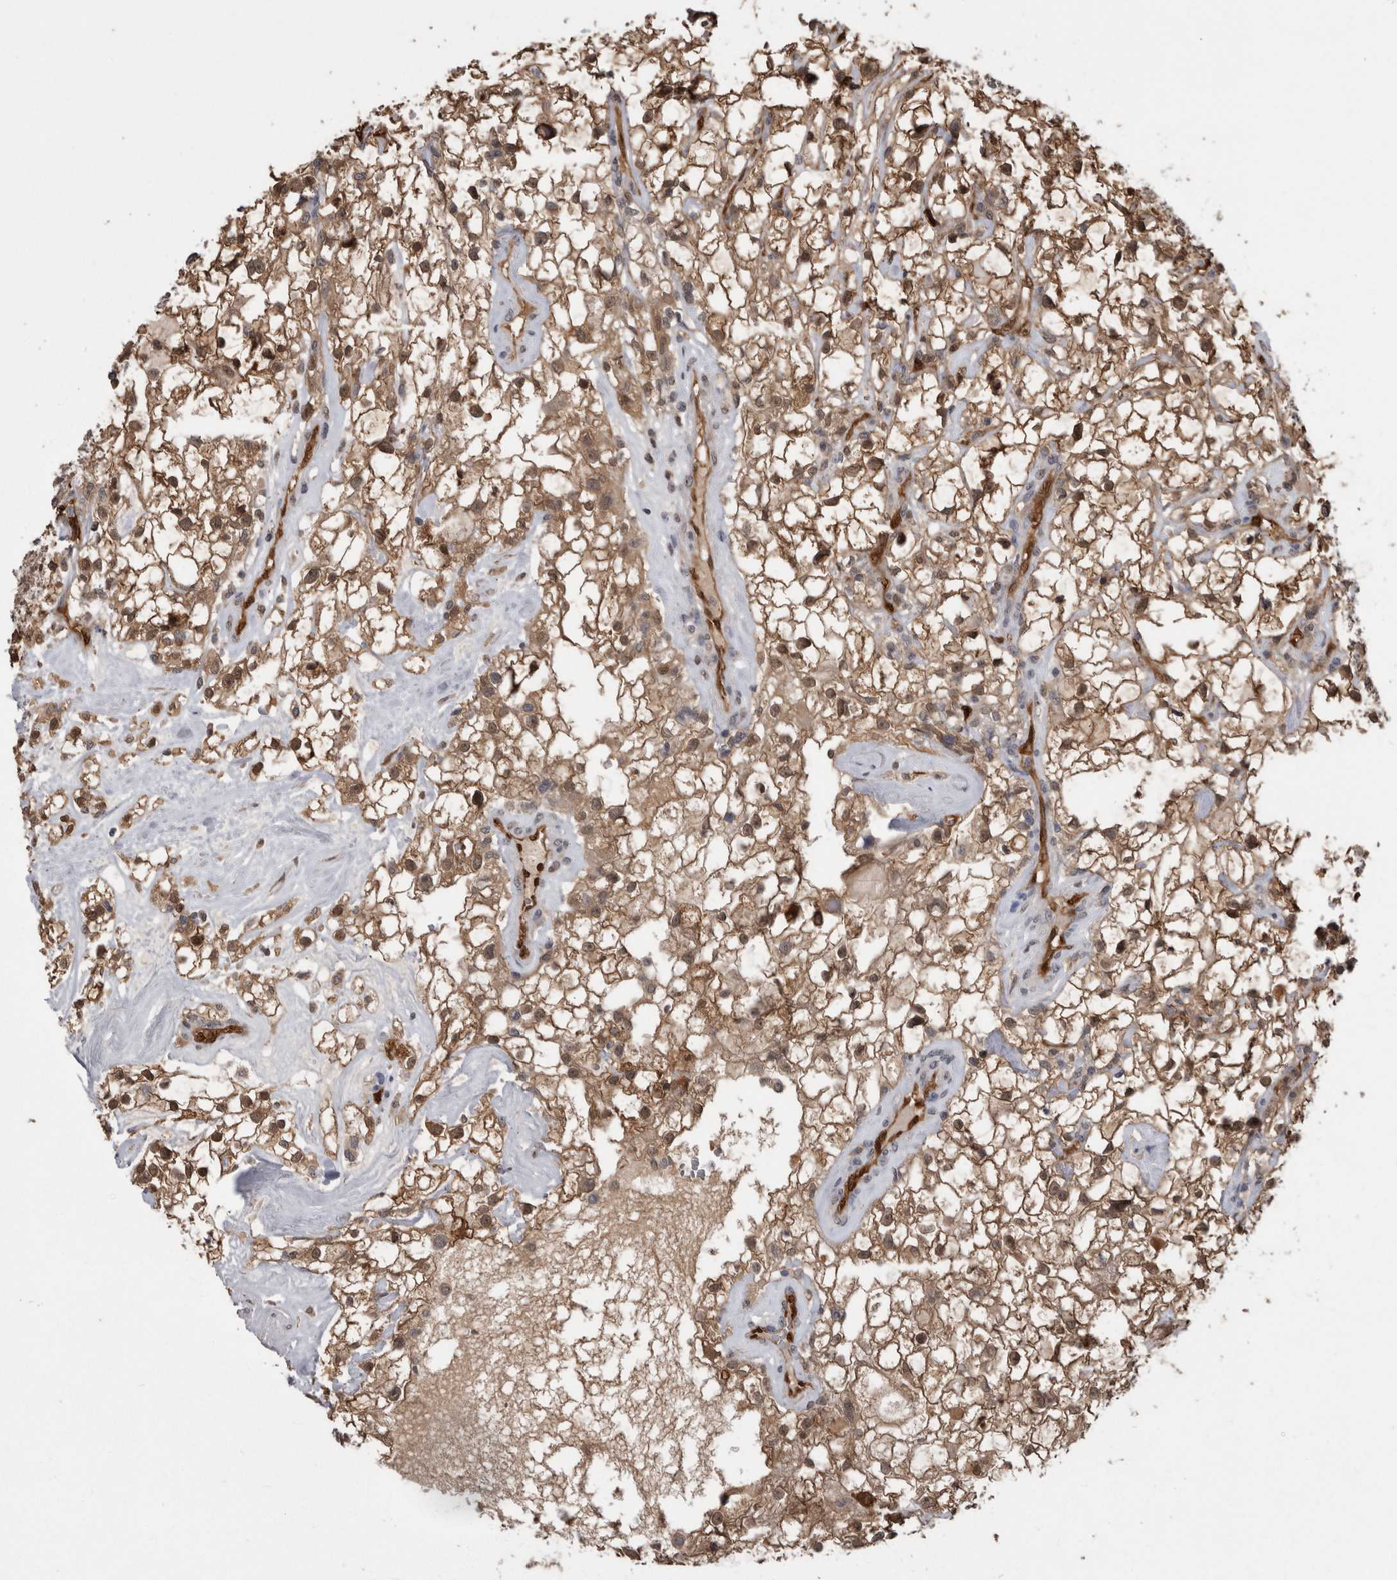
{"staining": {"intensity": "moderate", "quantity": ">75%", "location": "cytoplasmic/membranous,nuclear"}, "tissue": "renal cancer", "cell_type": "Tumor cells", "image_type": "cancer", "snomed": [{"axis": "morphology", "description": "Adenocarcinoma, NOS"}, {"axis": "topography", "description": "Kidney"}], "caption": "A high-resolution histopathology image shows immunohistochemistry (IHC) staining of adenocarcinoma (renal), which reveals moderate cytoplasmic/membranous and nuclear expression in about >75% of tumor cells. (DAB (3,3'-diaminobenzidine) IHC, brown staining for protein, blue staining for nuclei).", "gene": "LXN", "patient": {"sex": "female", "age": 60}}